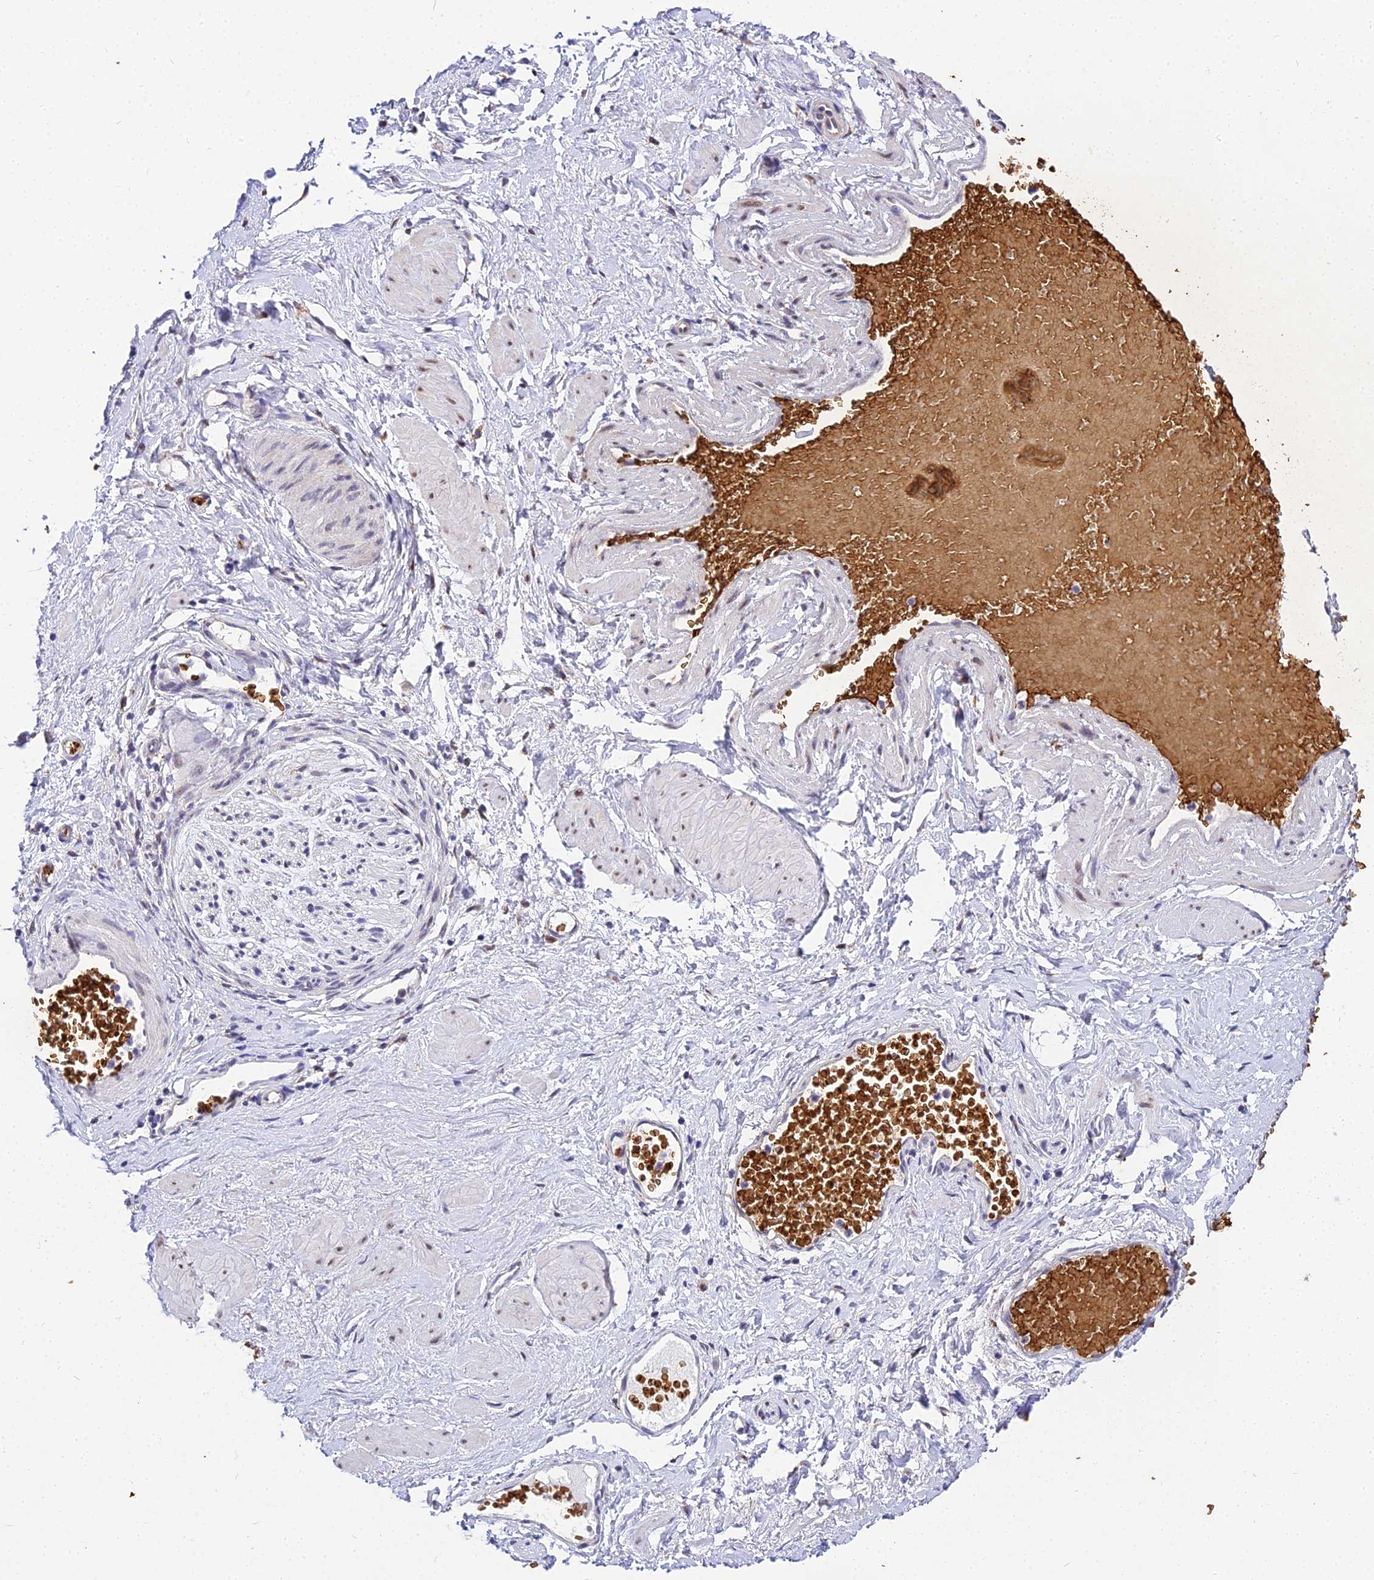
{"staining": {"intensity": "moderate", "quantity": ">75%", "location": "cytoplasmic/membranous"}, "tissue": "adipose tissue", "cell_type": "Adipocytes", "image_type": "normal", "snomed": [{"axis": "morphology", "description": "Normal tissue, NOS"}, {"axis": "topography", "description": "Soft tissue"}, {"axis": "topography", "description": "Vascular tissue"}], "caption": "Normal adipose tissue was stained to show a protein in brown. There is medium levels of moderate cytoplasmic/membranous staining in about >75% of adipocytes.", "gene": "BCL9", "patient": {"sex": "female", "age": 35}}